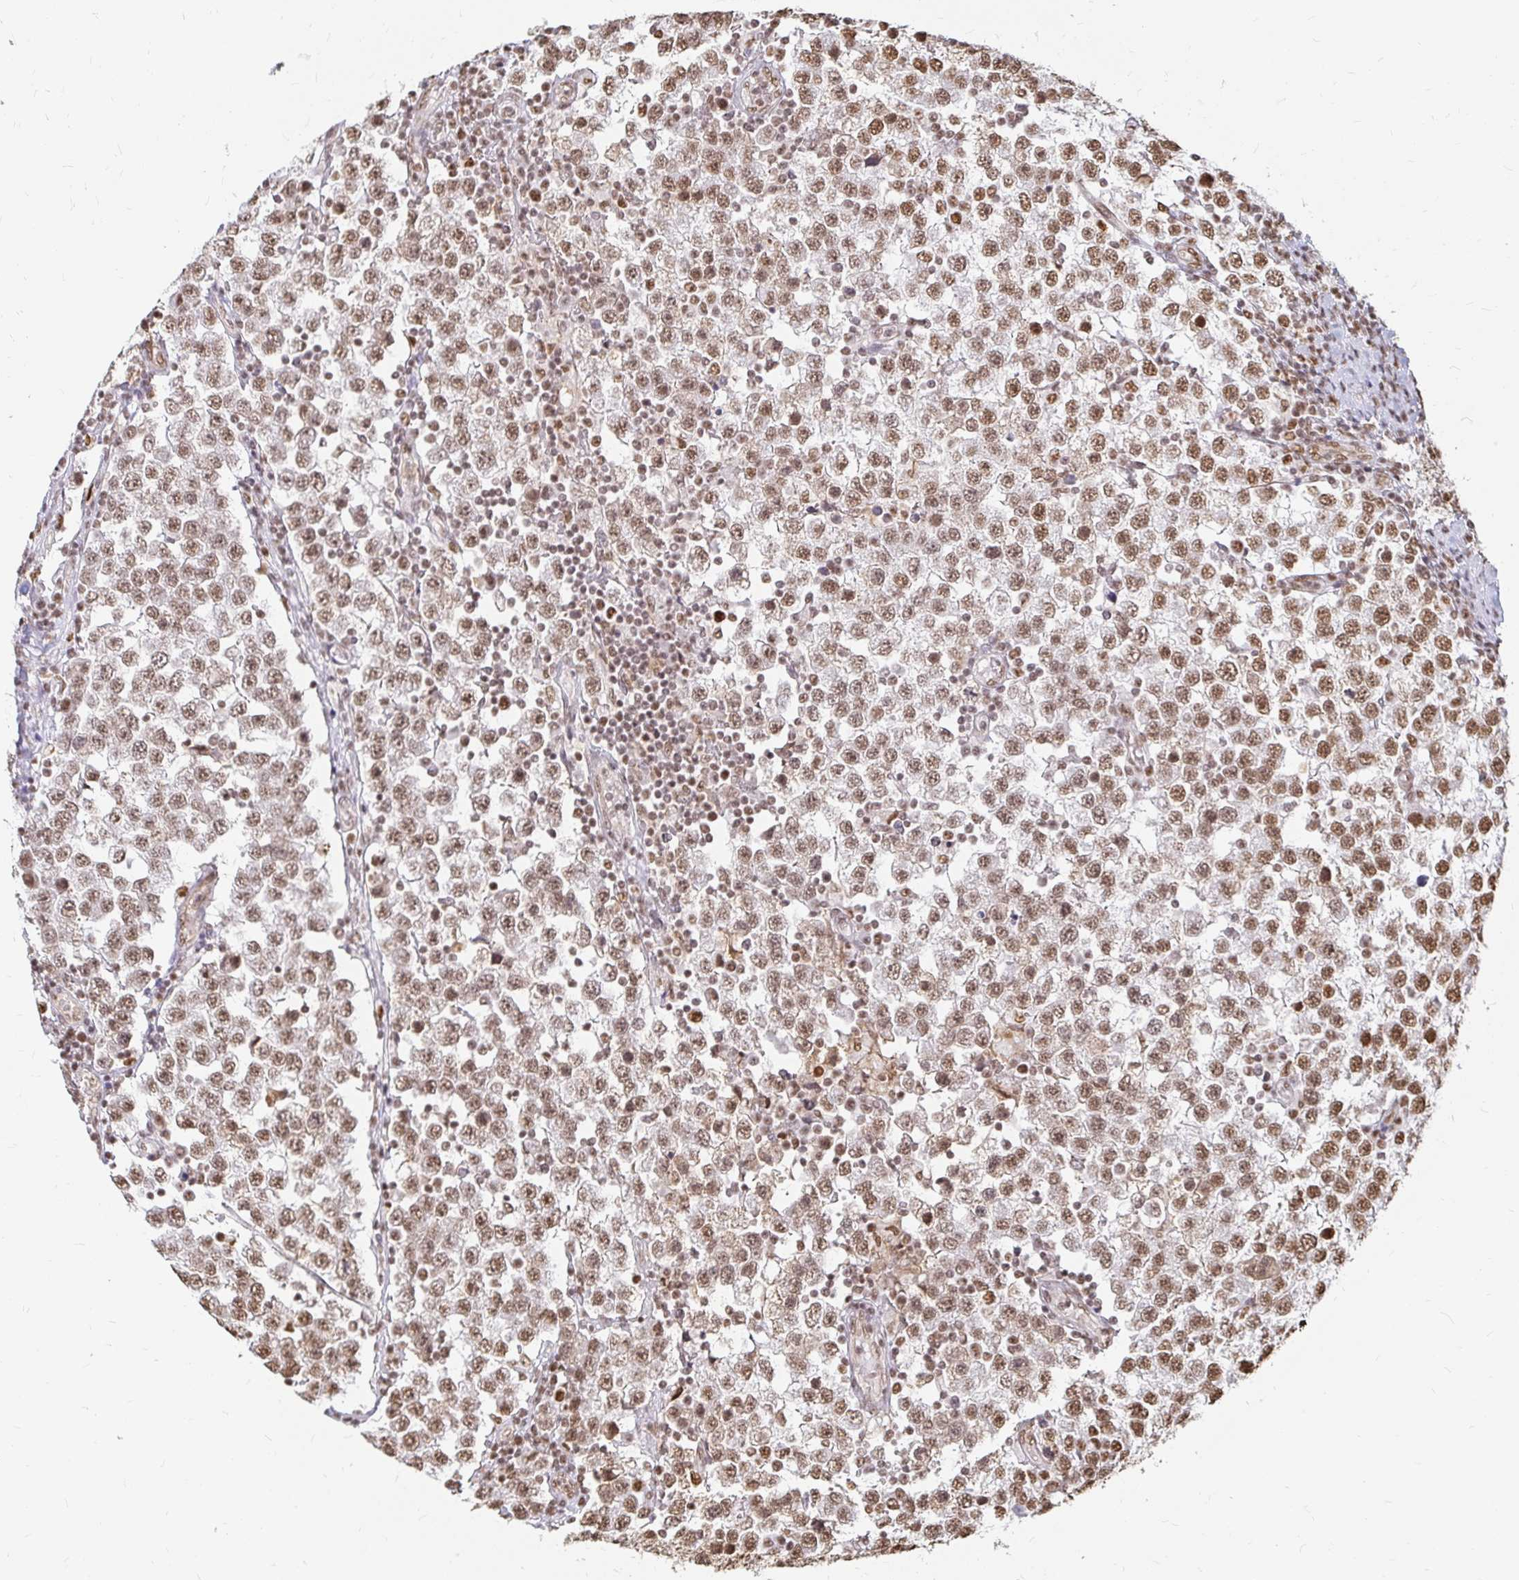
{"staining": {"intensity": "moderate", "quantity": ">75%", "location": "nuclear"}, "tissue": "testis cancer", "cell_type": "Tumor cells", "image_type": "cancer", "snomed": [{"axis": "morphology", "description": "Seminoma, NOS"}, {"axis": "topography", "description": "Testis"}], "caption": "Tumor cells reveal moderate nuclear staining in approximately >75% of cells in testis cancer.", "gene": "HNRNPU", "patient": {"sex": "male", "age": 34}}